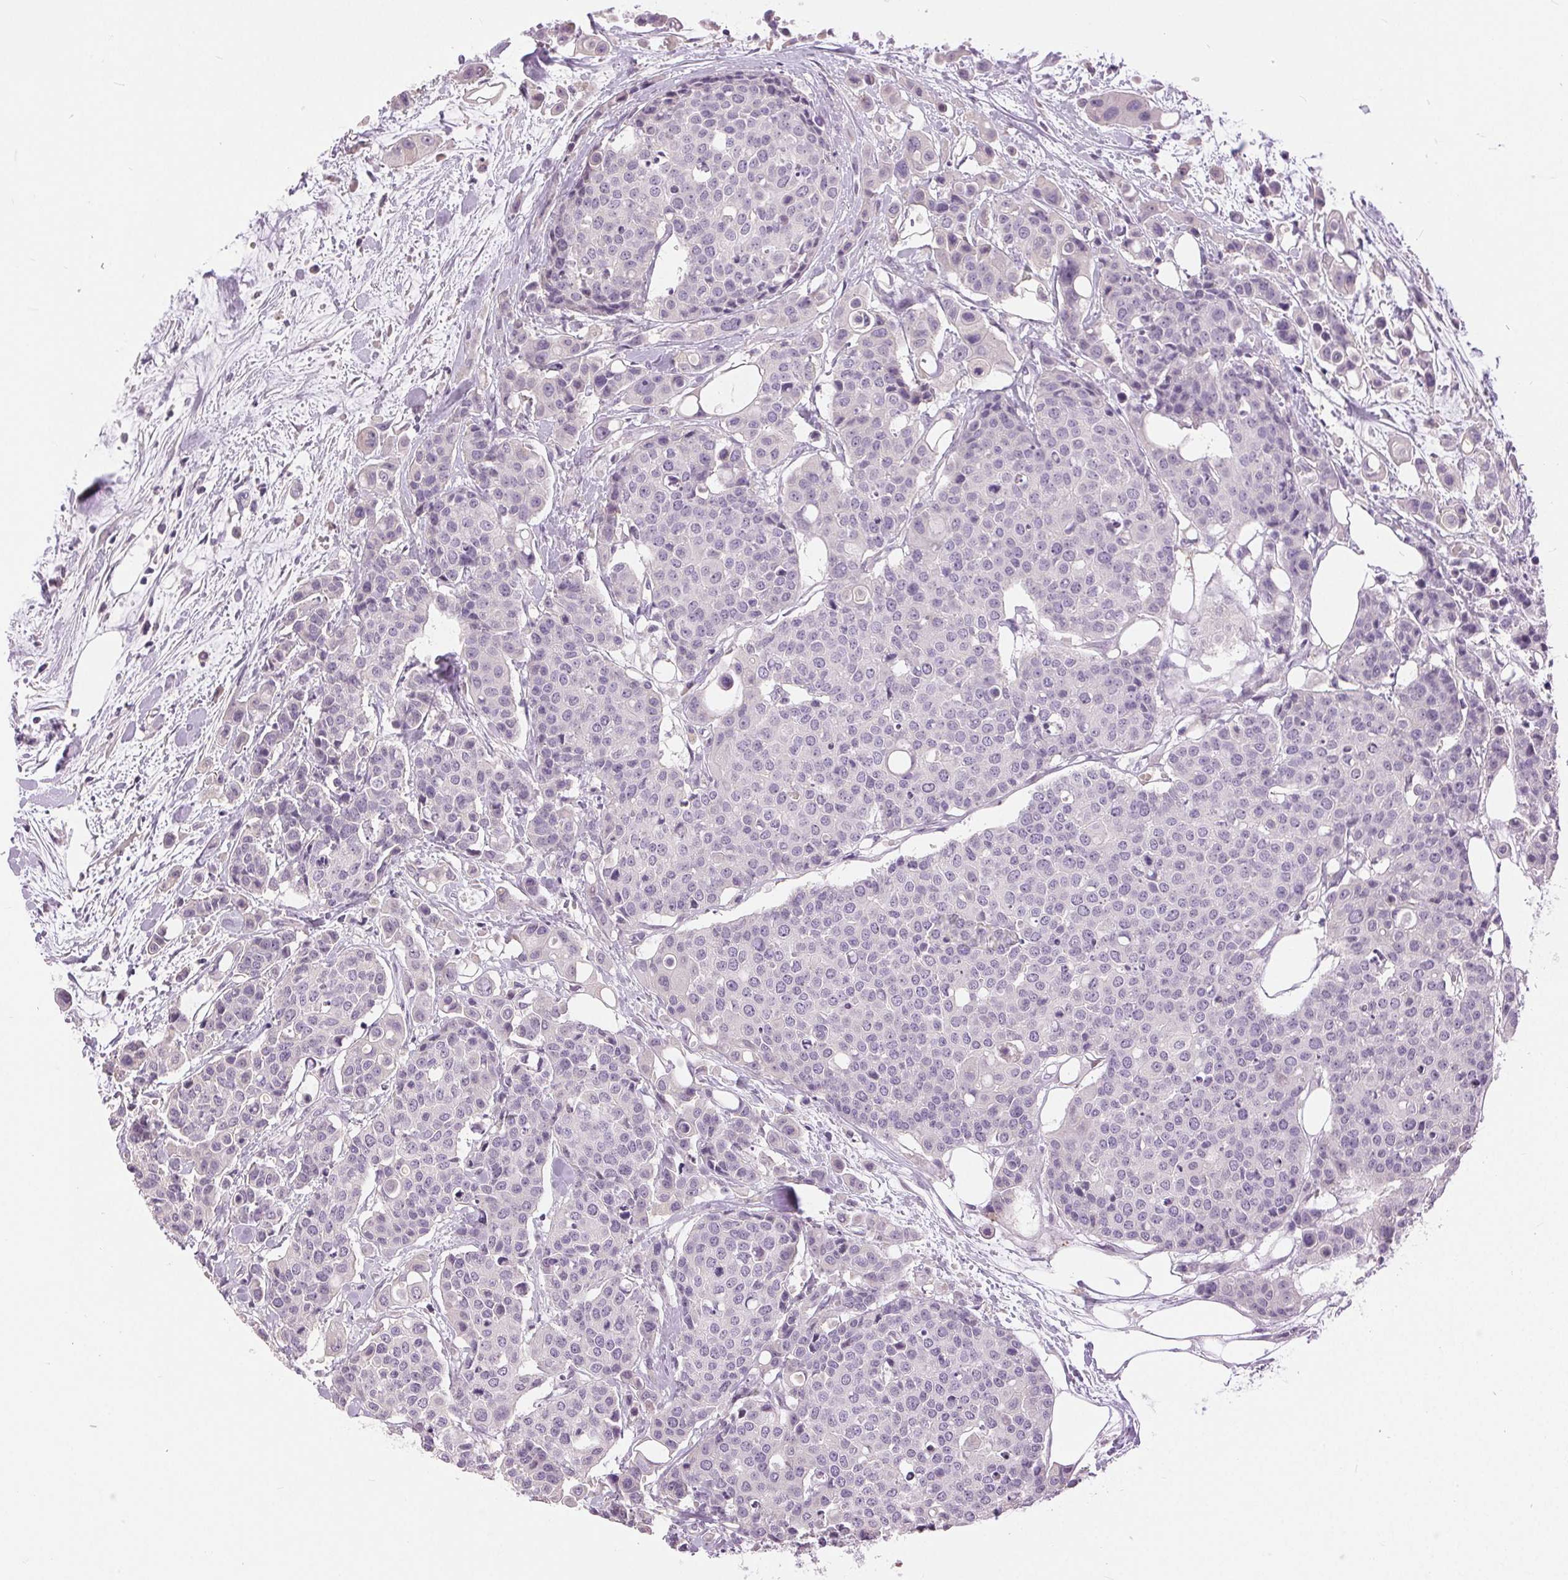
{"staining": {"intensity": "negative", "quantity": "none", "location": "none"}, "tissue": "carcinoid", "cell_type": "Tumor cells", "image_type": "cancer", "snomed": [{"axis": "morphology", "description": "Carcinoid, malignant, NOS"}, {"axis": "topography", "description": "Colon"}], "caption": "Immunohistochemical staining of carcinoid (malignant) displays no significant staining in tumor cells.", "gene": "DSG3", "patient": {"sex": "male", "age": 81}}